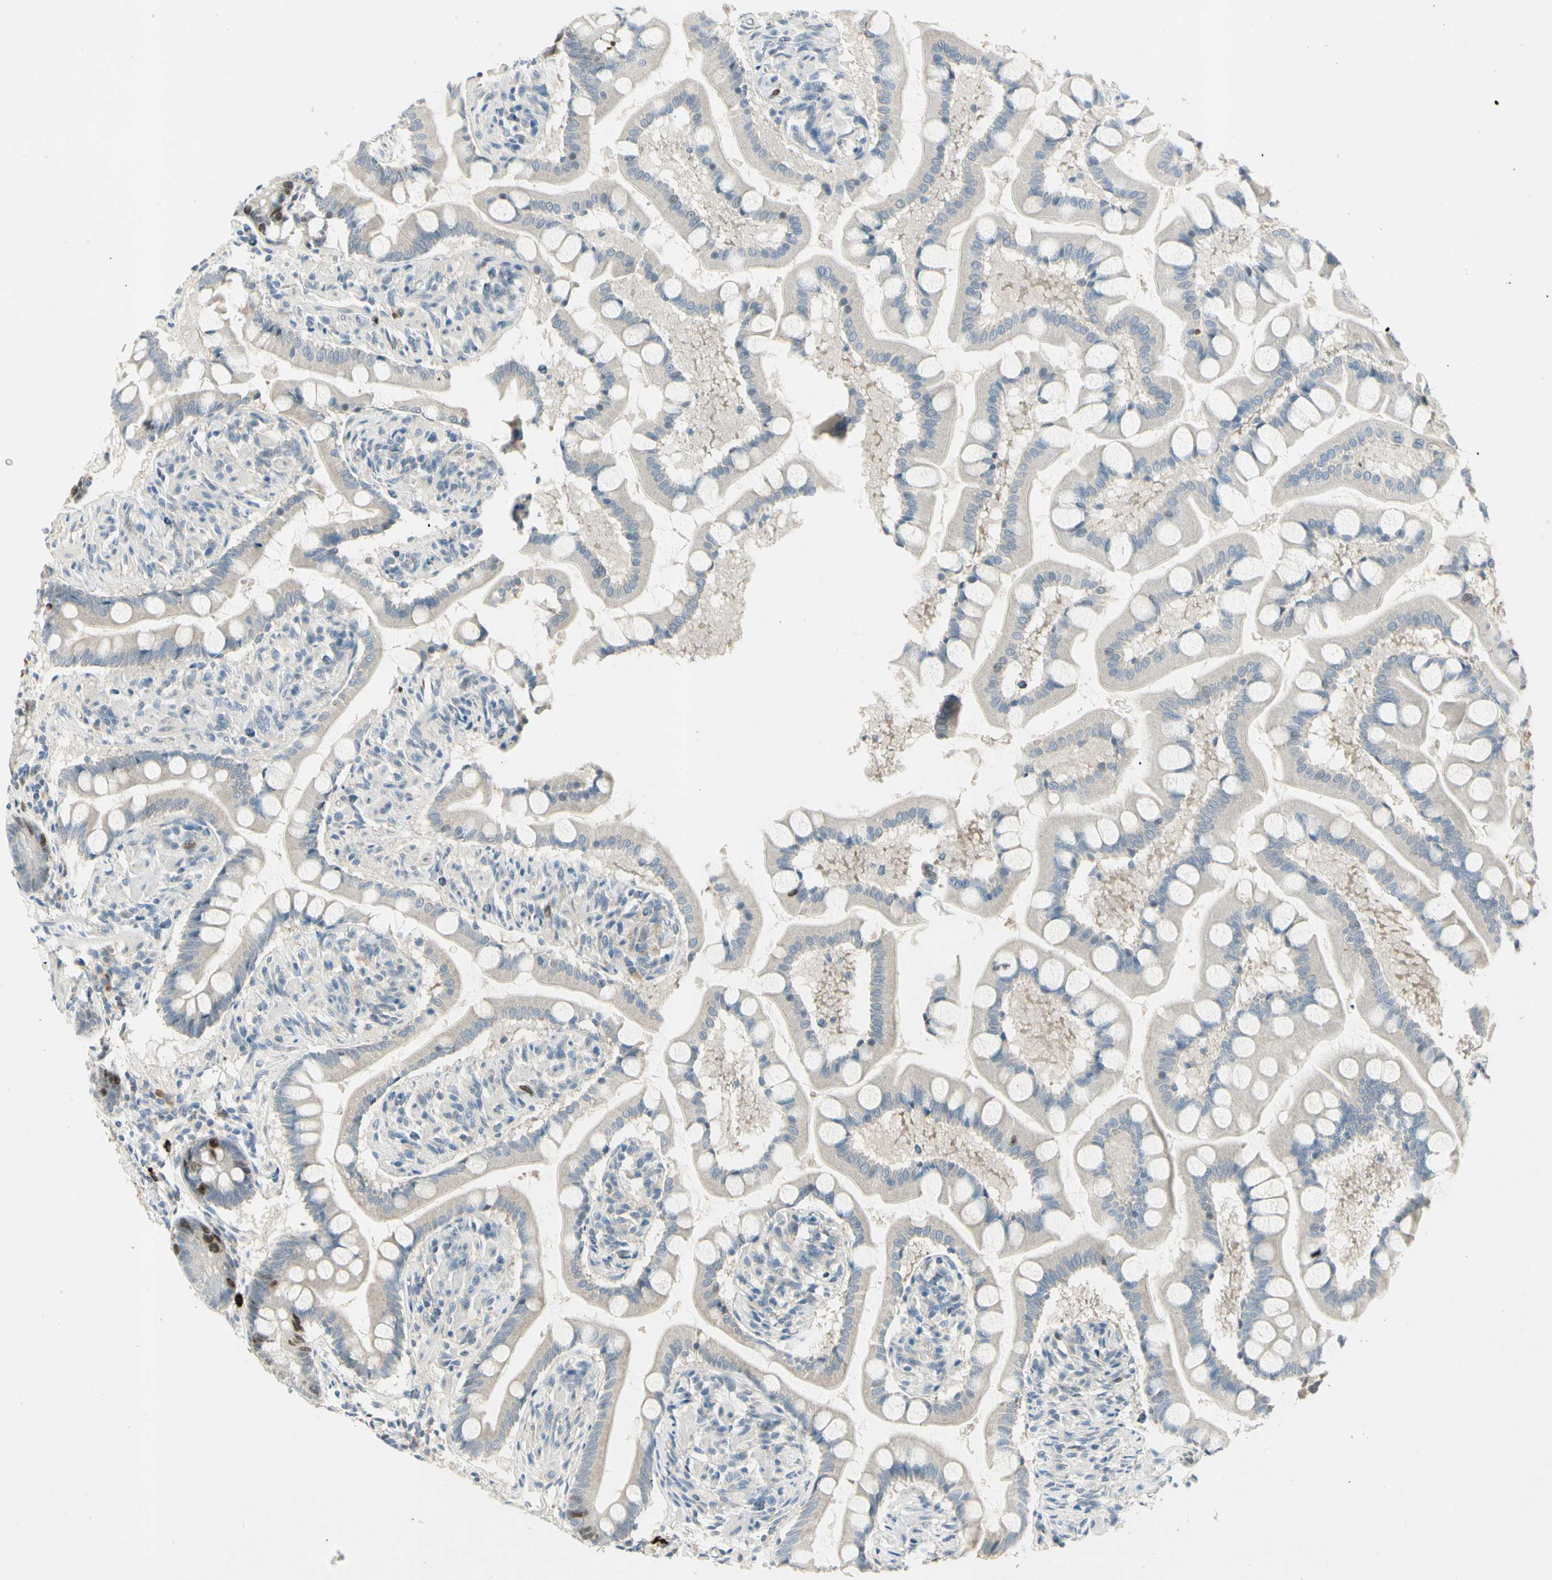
{"staining": {"intensity": "strong", "quantity": "<25%", "location": "cytoplasmic/membranous"}, "tissue": "small intestine", "cell_type": "Glandular cells", "image_type": "normal", "snomed": [{"axis": "morphology", "description": "Normal tissue, NOS"}, {"axis": "topography", "description": "Small intestine"}], "caption": "Protein expression analysis of normal small intestine exhibits strong cytoplasmic/membranous expression in approximately <25% of glandular cells.", "gene": "PITX1", "patient": {"sex": "male", "age": 41}}